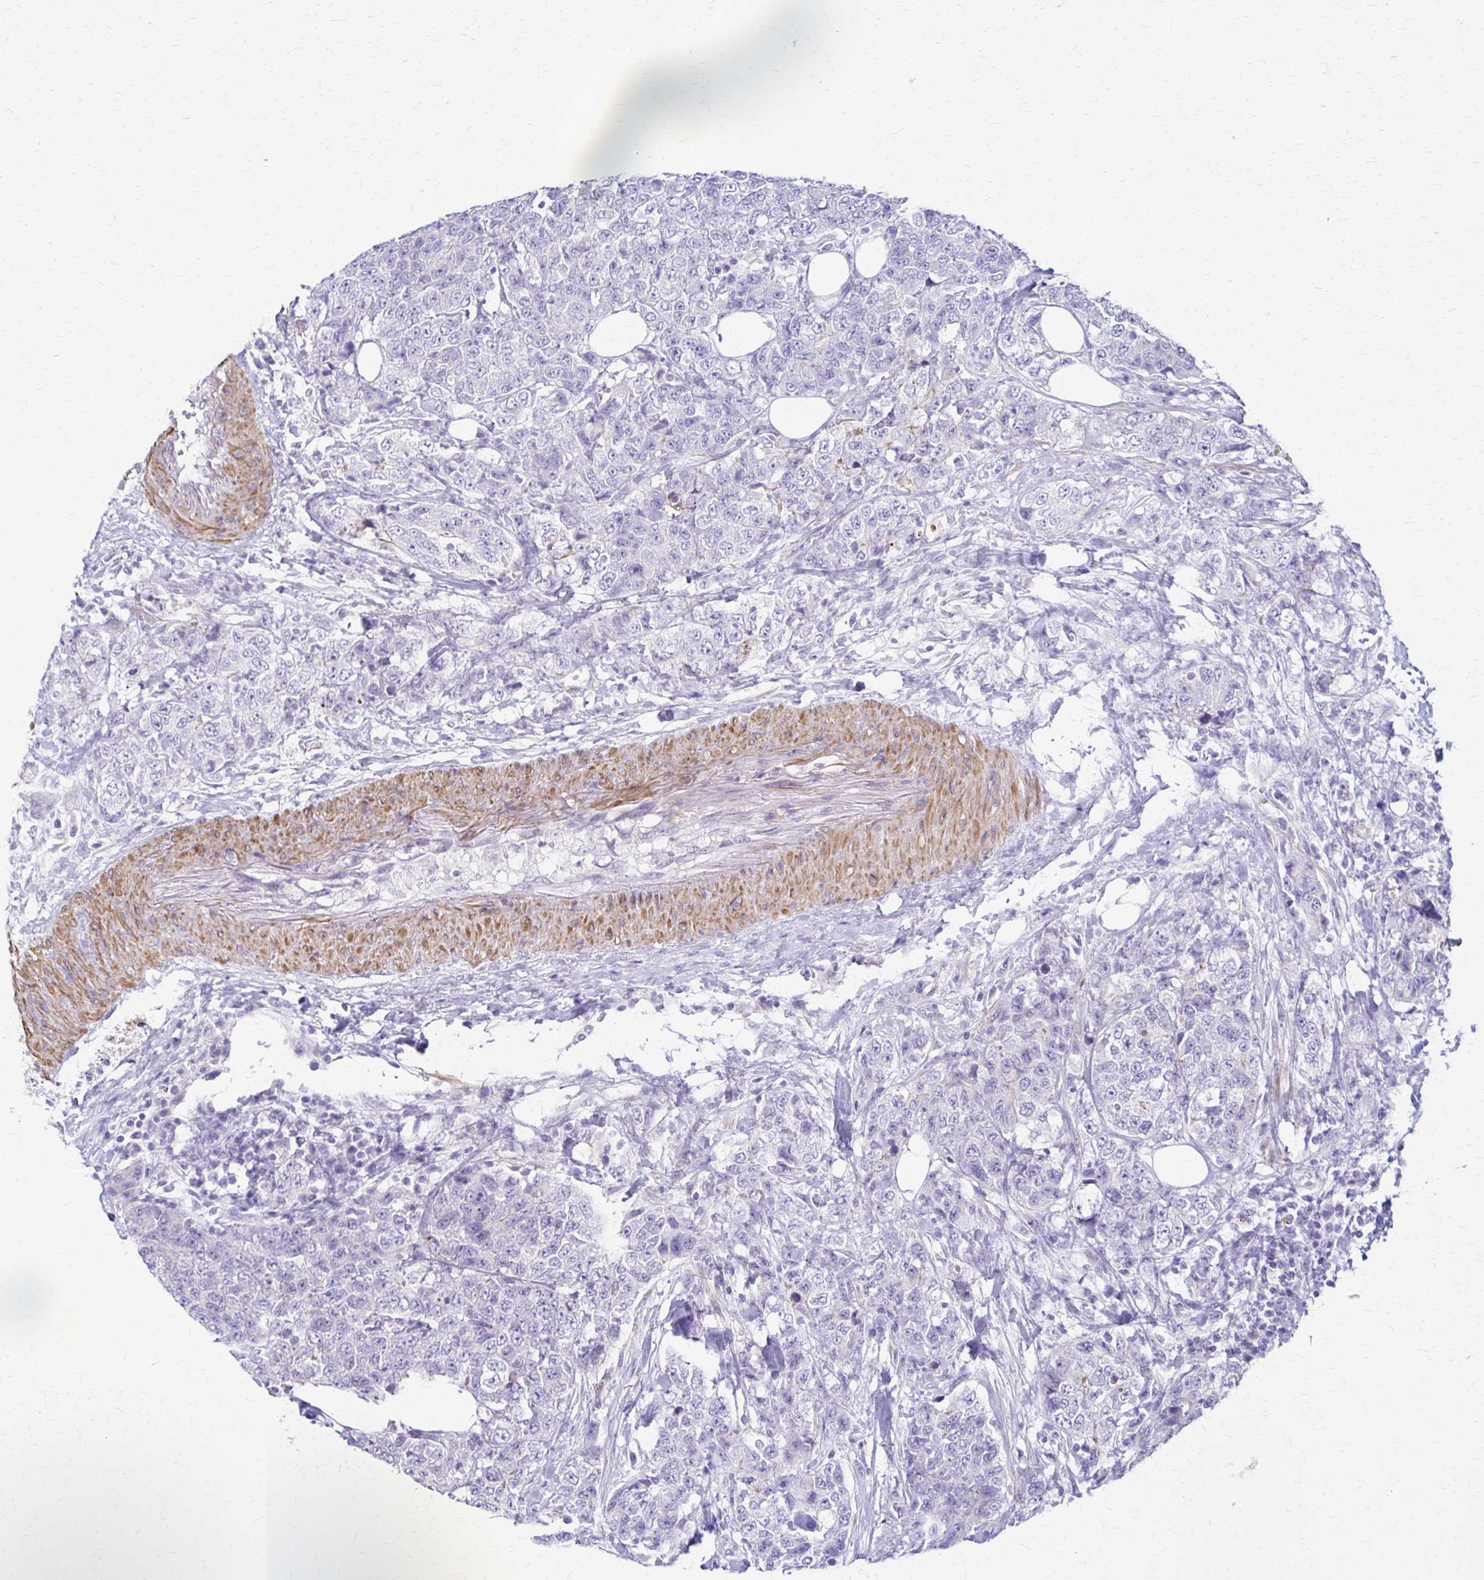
{"staining": {"intensity": "negative", "quantity": "none", "location": "none"}, "tissue": "urothelial cancer", "cell_type": "Tumor cells", "image_type": "cancer", "snomed": [{"axis": "morphology", "description": "Urothelial carcinoma, High grade"}, {"axis": "topography", "description": "Urinary bladder"}], "caption": "High-grade urothelial carcinoma was stained to show a protein in brown. There is no significant staining in tumor cells.", "gene": "DSP", "patient": {"sex": "female", "age": 78}}